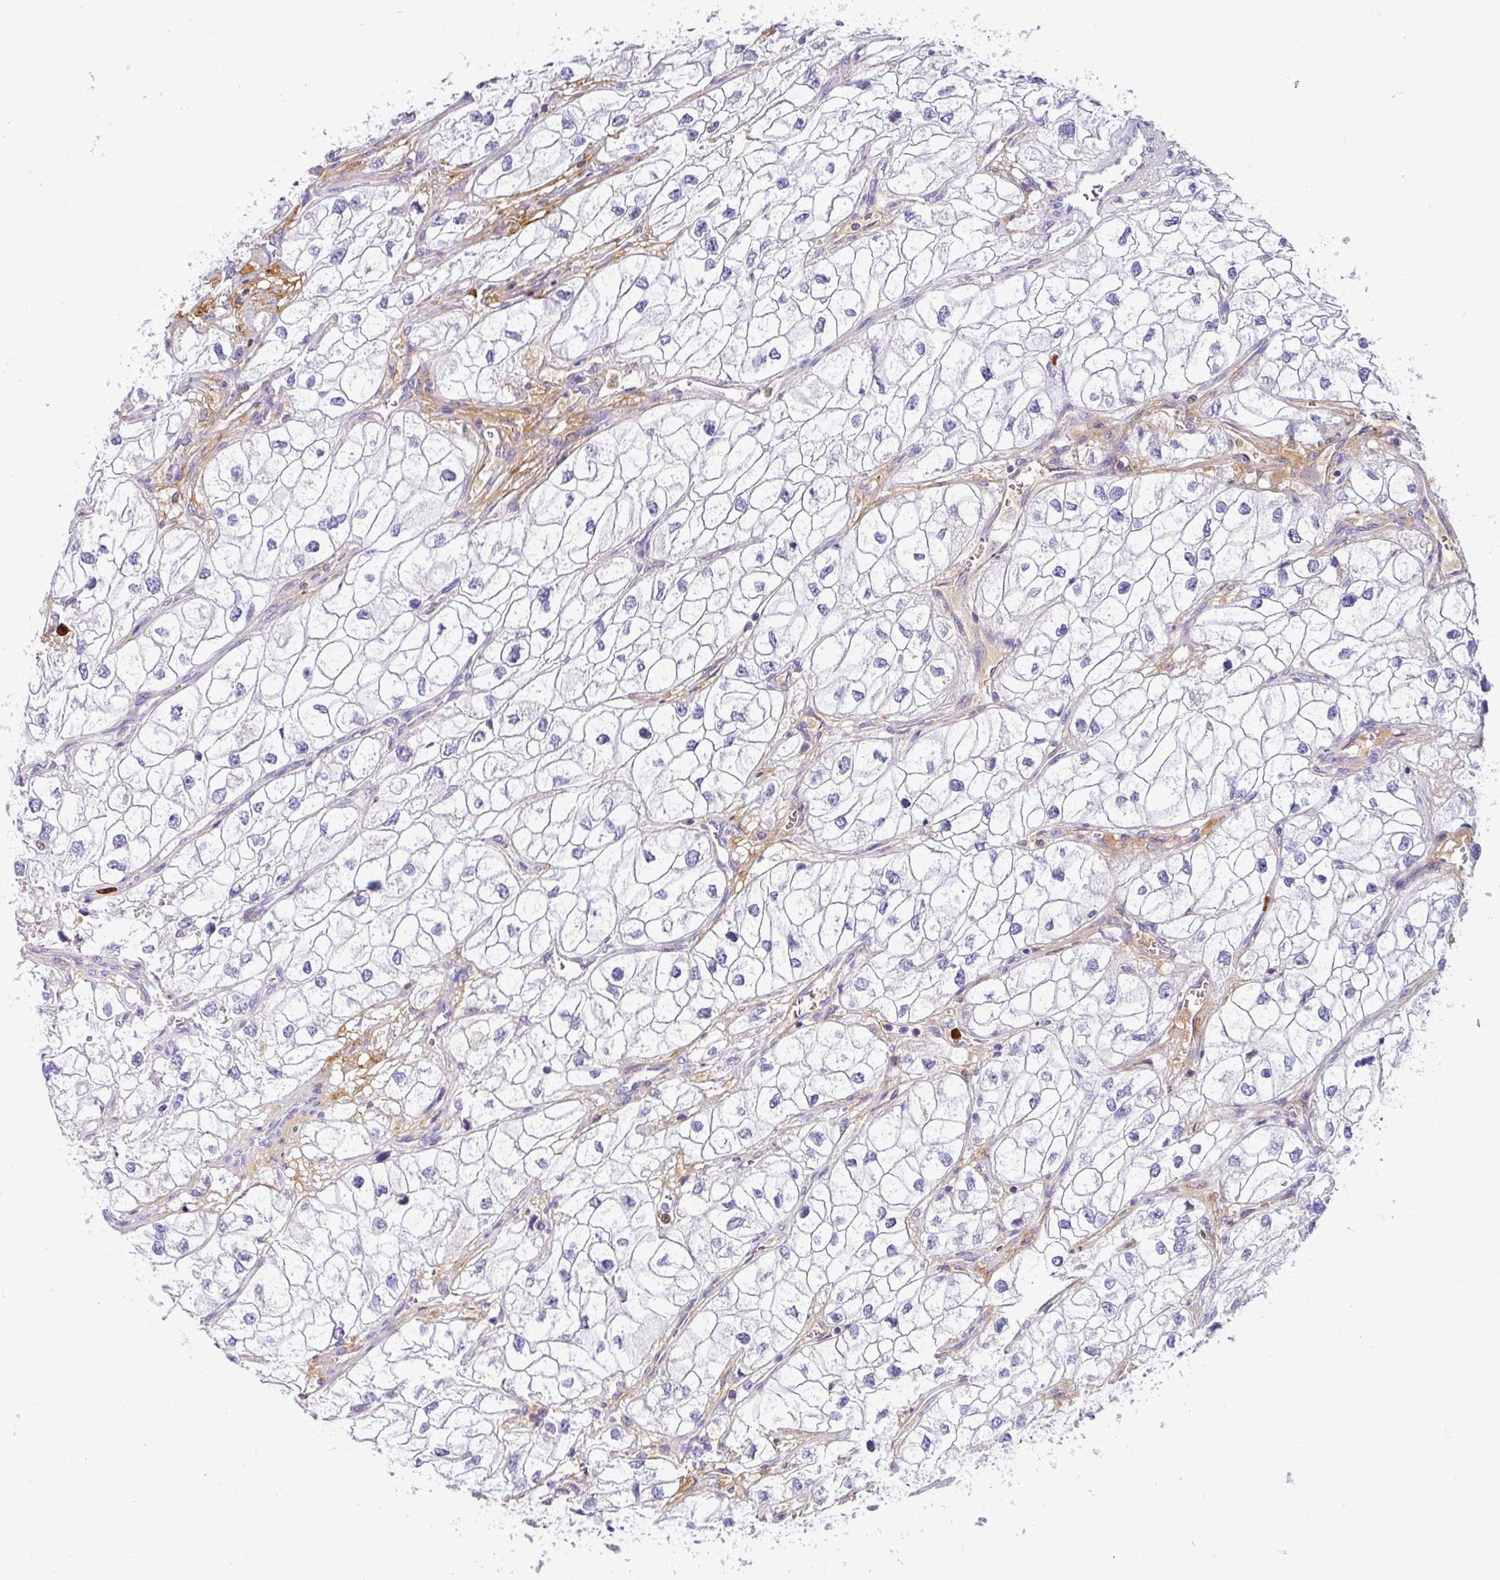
{"staining": {"intensity": "negative", "quantity": "none", "location": "none"}, "tissue": "renal cancer", "cell_type": "Tumor cells", "image_type": "cancer", "snomed": [{"axis": "morphology", "description": "Adenocarcinoma, NOS"}, {"axis": "topography", "description": "Kidney"}], "caption": "Renal cancer was stained to show a protein in brown. There is no significant staining in tumor cells.", "gene": "SH2D3C", "patient": {"sex": "male", "age": 59}}